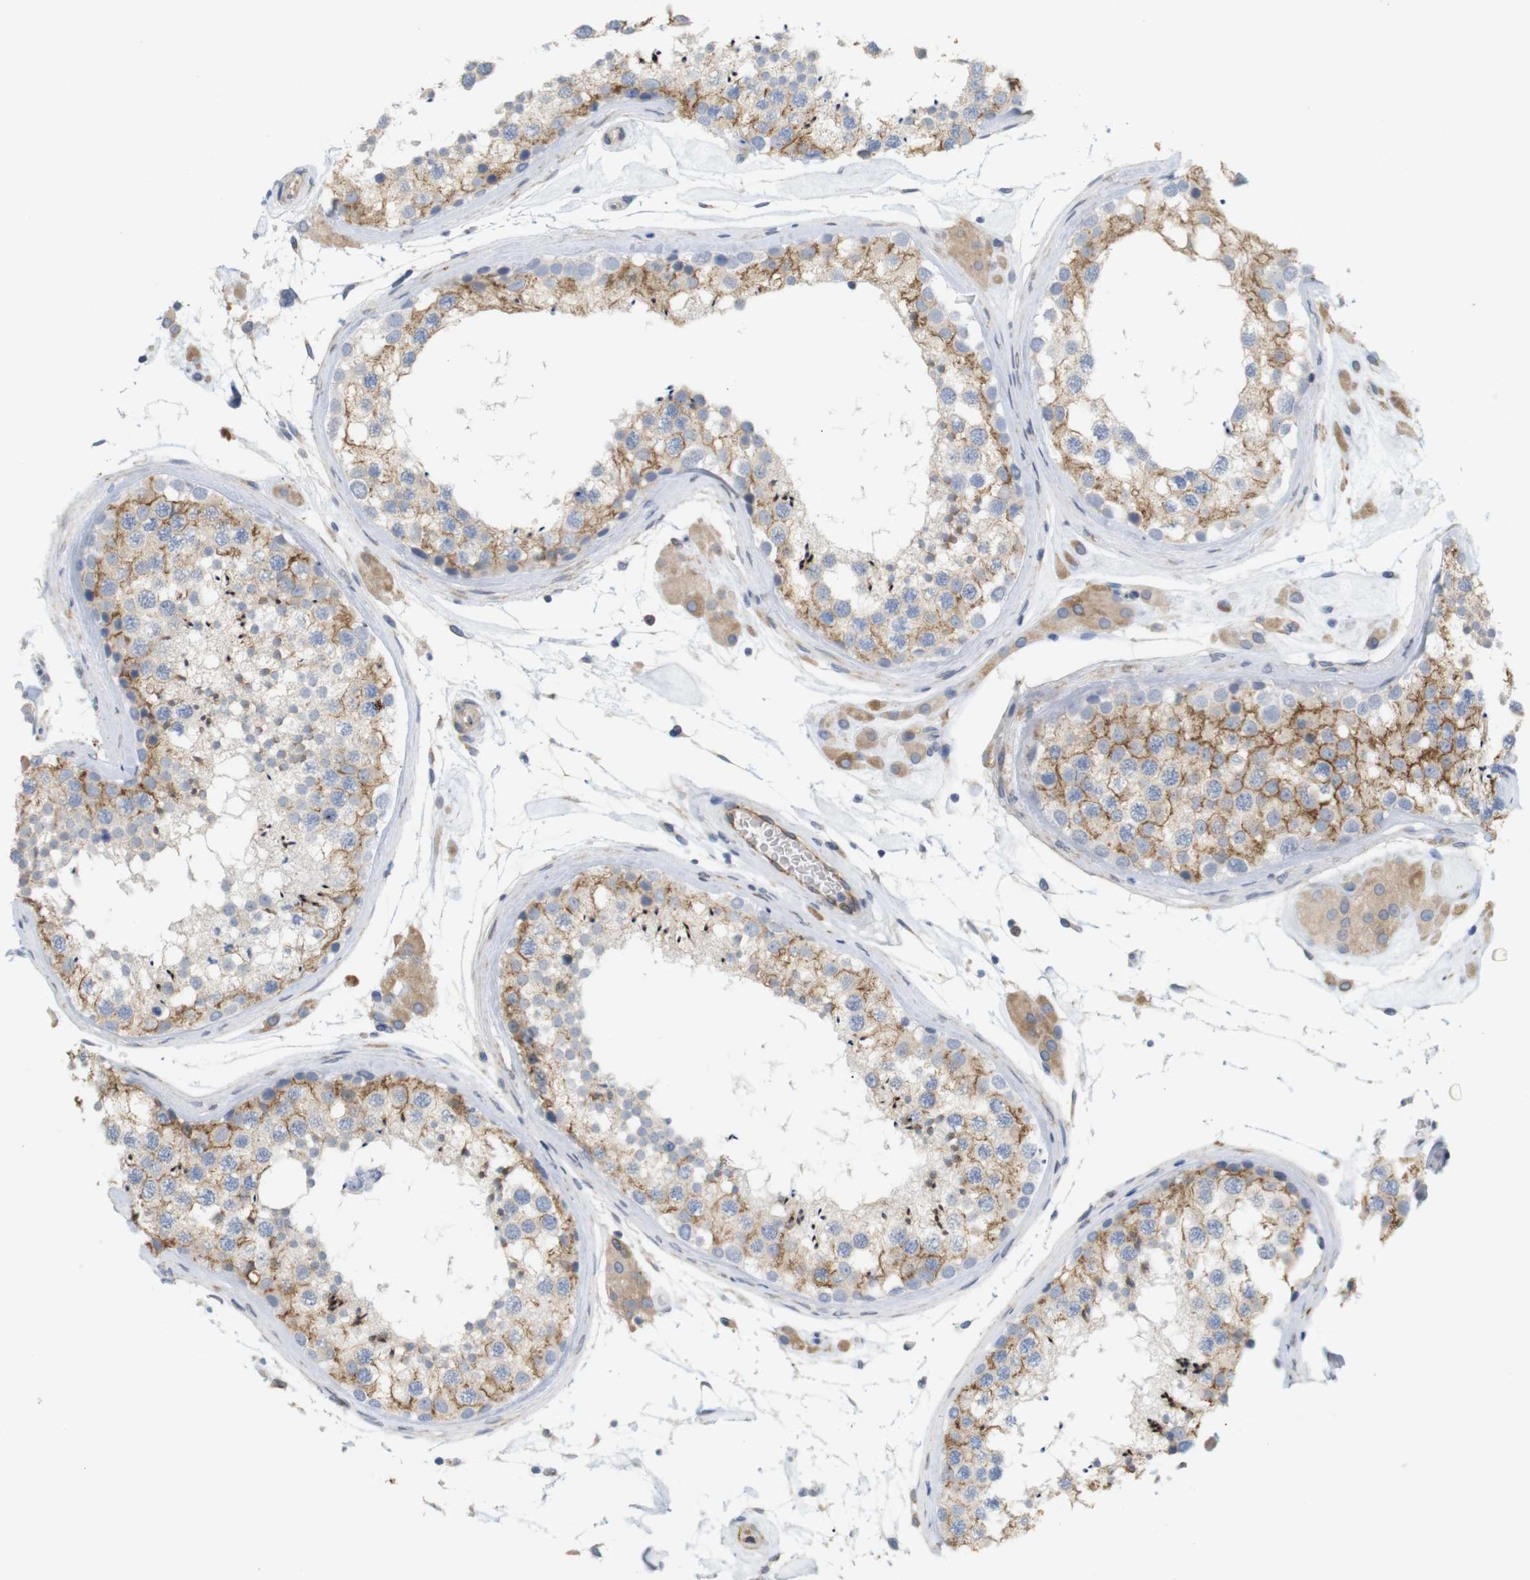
{"staining": {"intensity": "moderate", "quantity": ">75%", "location": "cytoplasmic/membranous"}, "tissue": "testis", "cell_type": "Cells in seminiferous ducts", "image_type": "normal", "snomed": [{"axis": "morphology", "description": "Normal tissue, NOS"}, {"axis": "topography", "description": "Testis"}], "caption": "An image showing moderate cytoplasmic/membranous expression in about >75% of cells in seminiferous ducts in unremarkable testis, as visualized by brown immunohistochemical staining.", "gene": "ITPR1", "patient": {"sex": "male", "age": 46}}